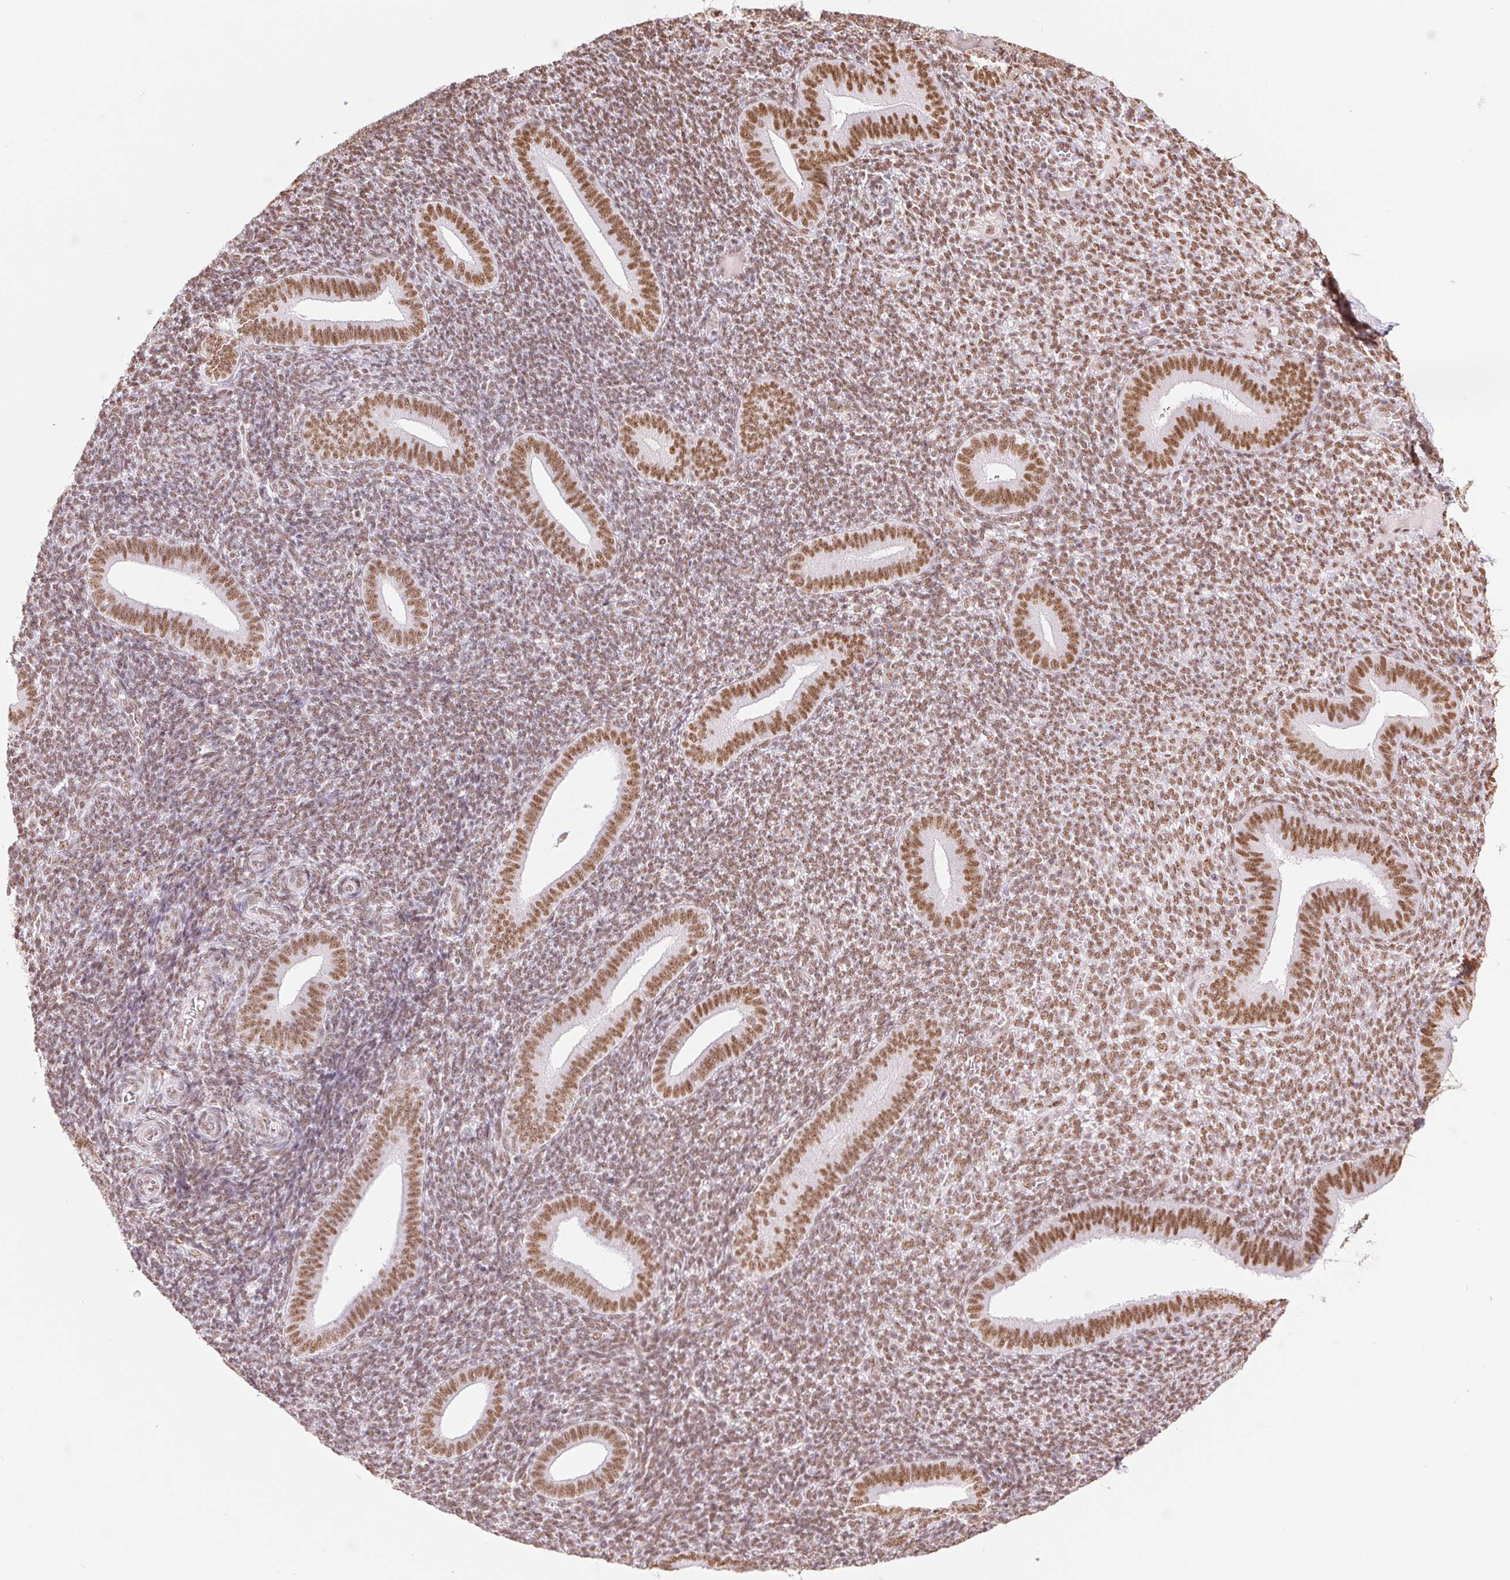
{"staining": {"intensity": "moderate", "quantity": "25%-75%", "location": "nuclear"}, "tissue": "endometrium", "cell_type": "Cells in endometrial stroma", "image_type": "normal", "snomed": [{"axis": "morphology", "description": "Normal tissue, NOS"}, {"axis": "topography", "description": "Endometrium"}], "caption": "A photomicrograph showing moderate nuclear staining in about 25%-75% of cells in endometrial stroma in normal endometrium, as visualized by brown immunohistochemical staining.", "gene": "ZFR2", "patient": {"sex": "female", "age": 25}}